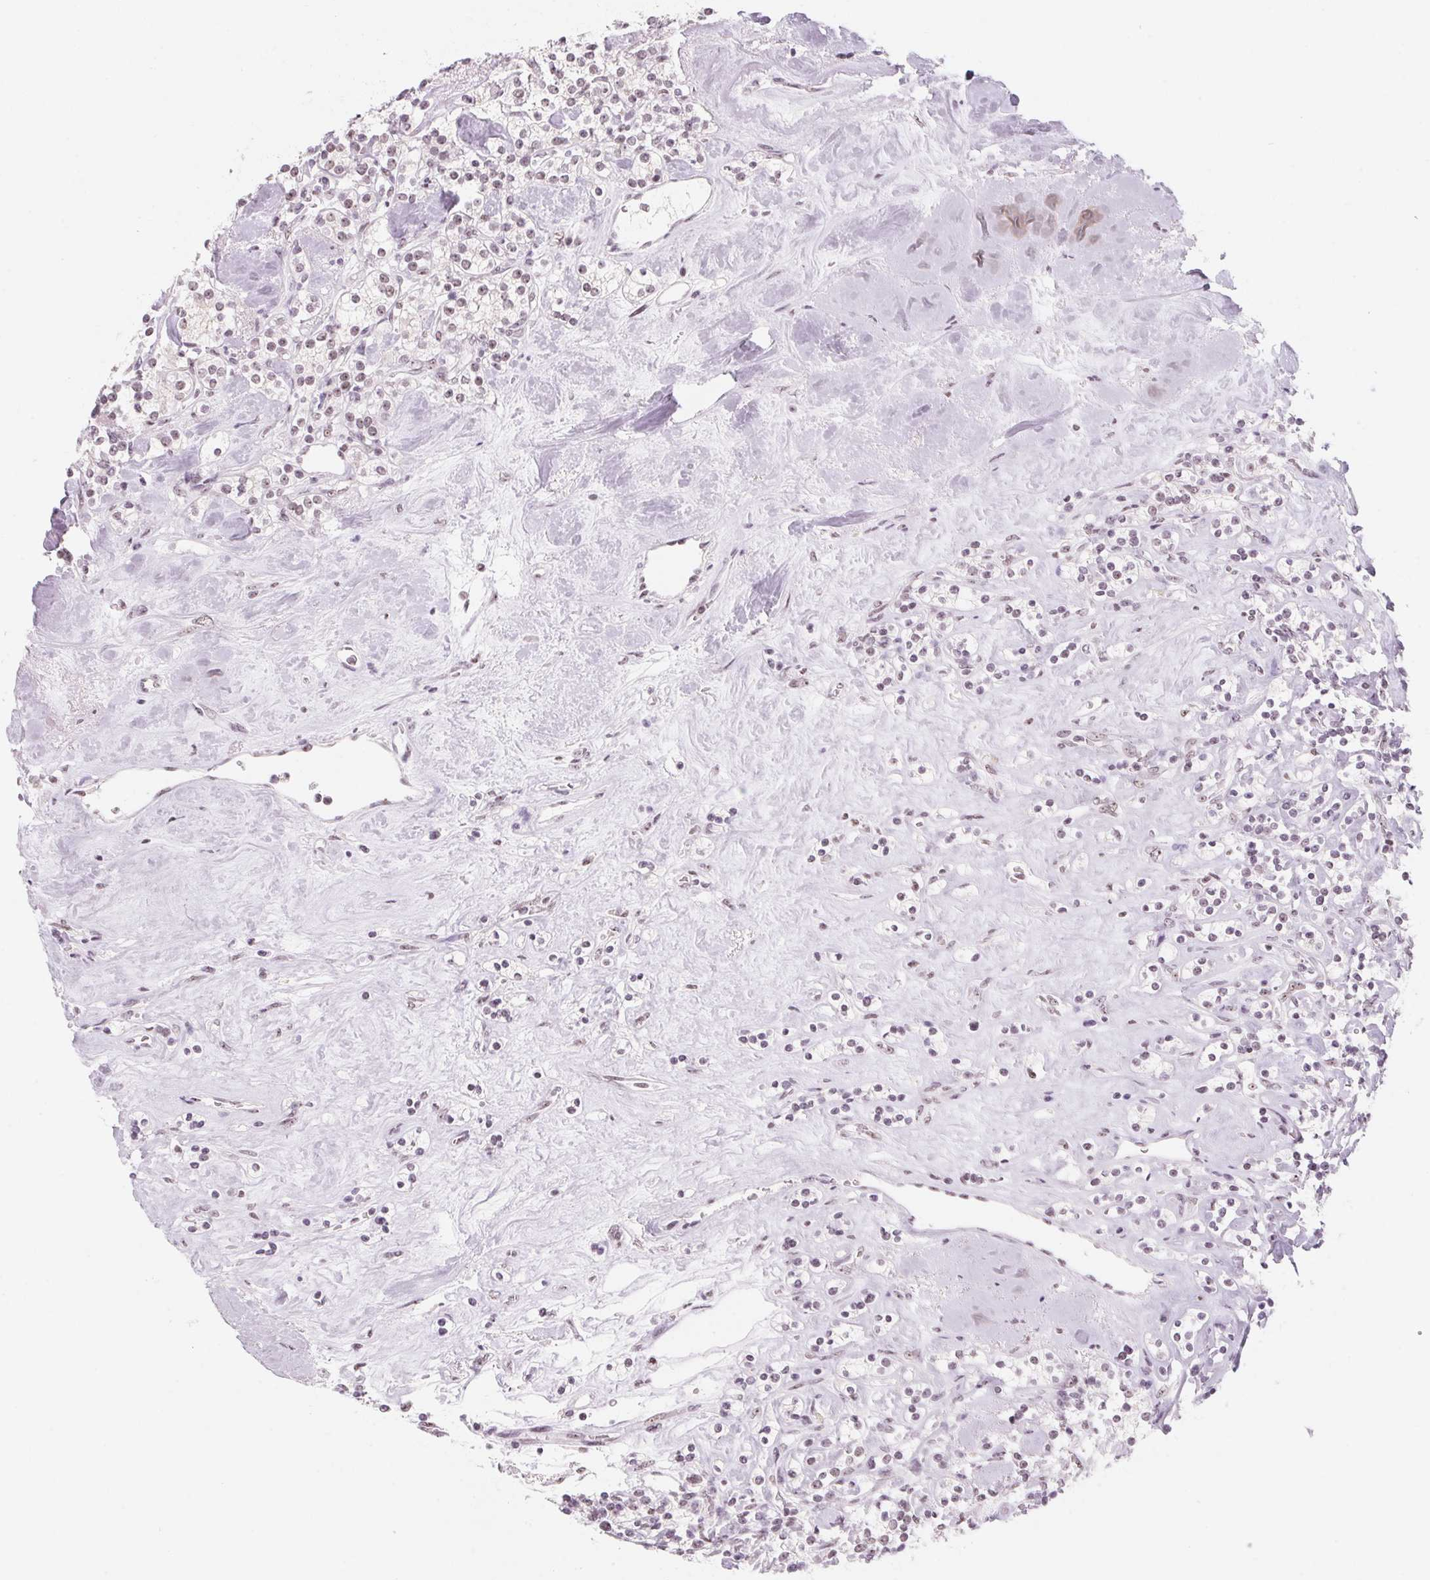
{"staining": {"intensity": "weak", "quantity": "<25%", "location": "nuclear"}, "tissue": "renal cancer", "cell_type": "Tumor cells", "image_type": "cancer", "snomed": [{"axis": "morphology", "description": "Adenocarcinoma, NOS"}, {"axis": "topography", "description": "Kidney"}], "caption": "Tumor cells are negative for brown protein staining in renal cancer.", "gene": "ZIC4", "patient": {"sex": "male", "age": 77}}